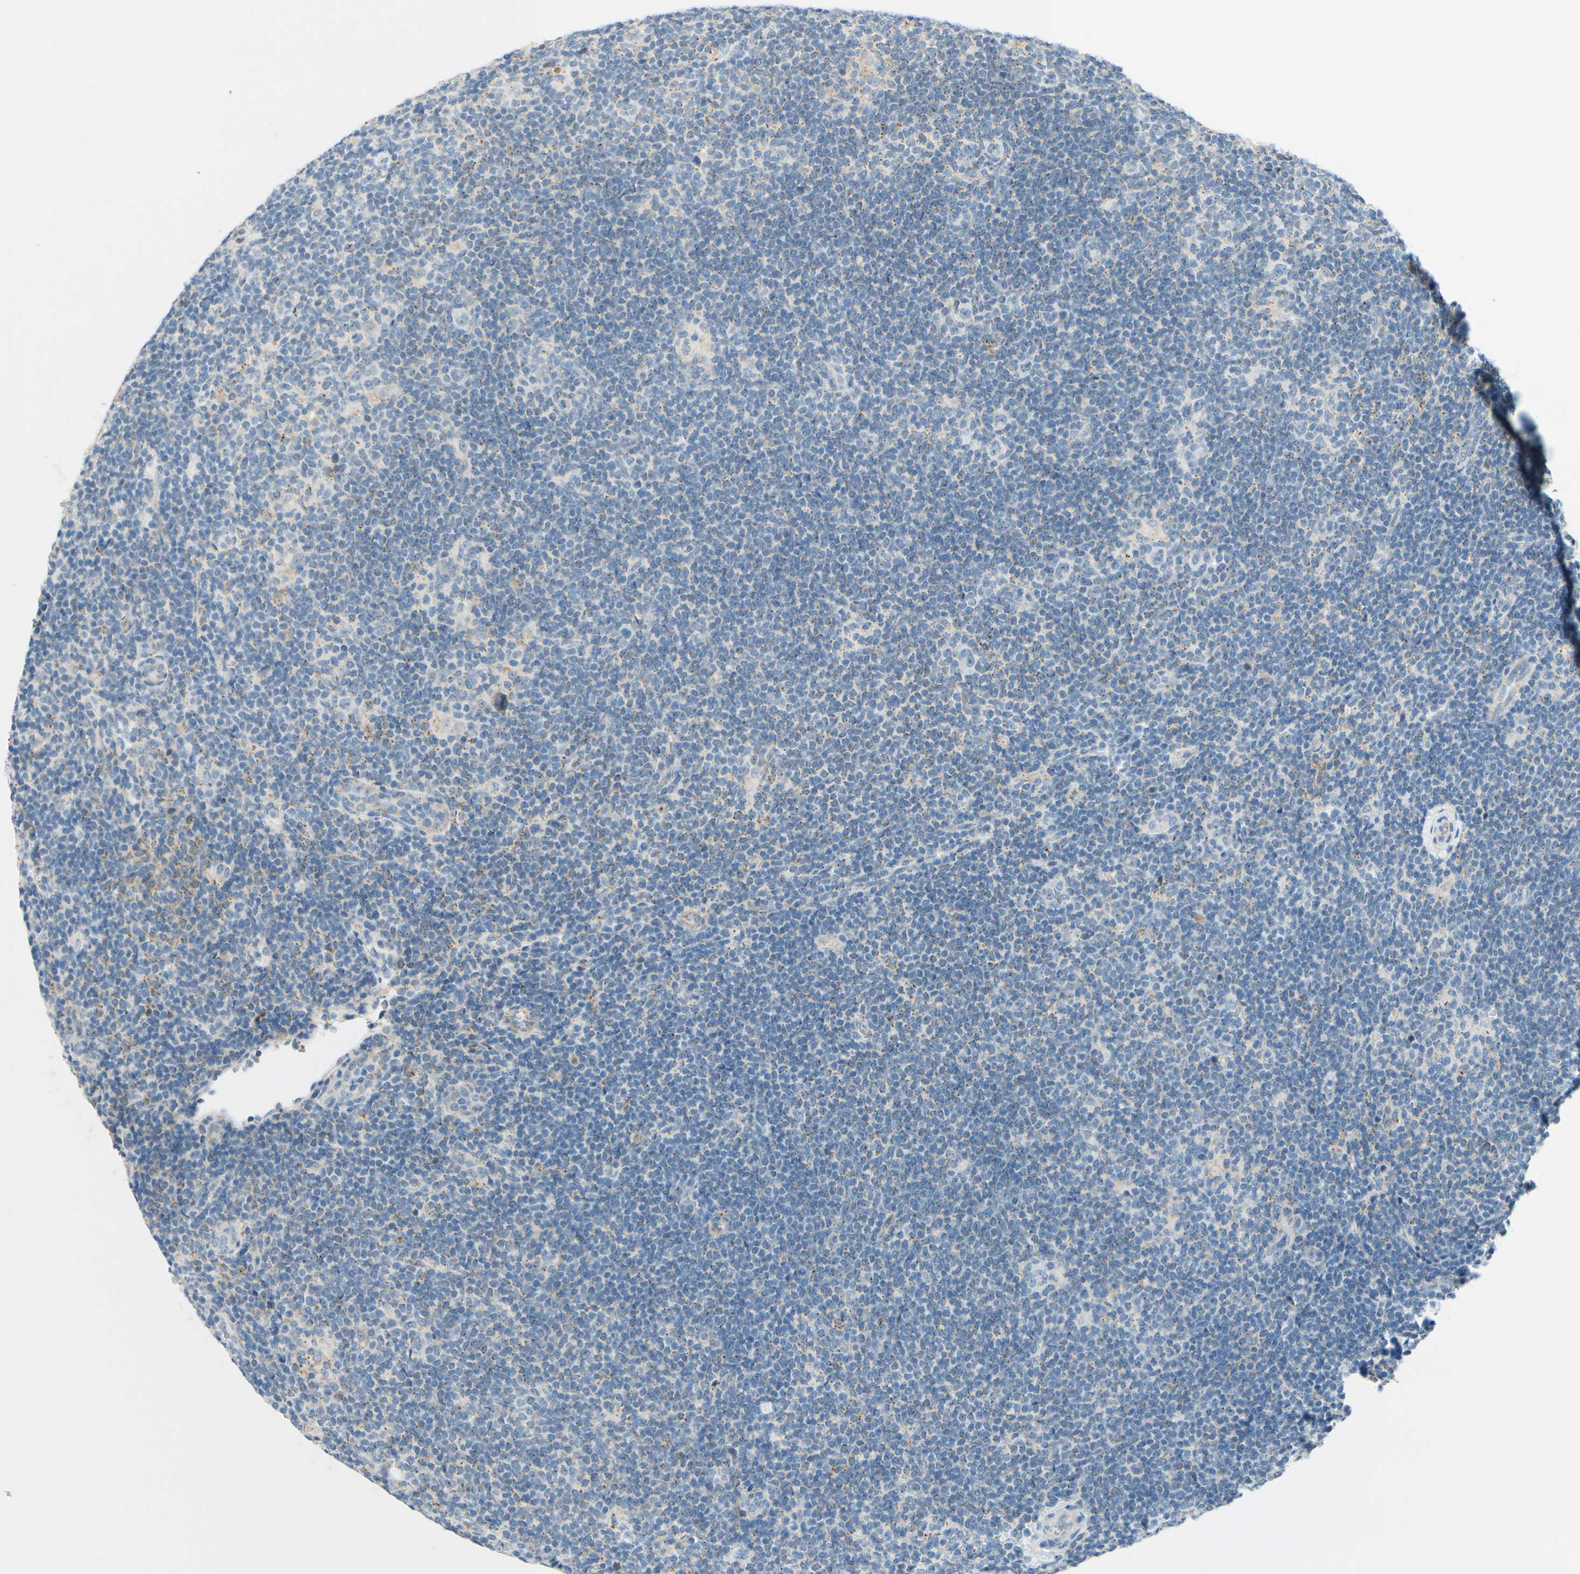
{"staining": {"intensity": "negative", "quantity": "none", "location": "none"}, "tissue": "lymphoma", "cell_type": "Tumor cells", "image_type": "cancer", "snomed": [{"axis": "morphology", "description": "Hodgkin's disease, NOS"}, {"axis": "topography", "description": "Lymph node"}], "caption": "The micrograph exhibits no staining of tumor cells in lymphoma. (DAB immunohistochemistry (IHC) visualized using brightfield microscopy, high magnification).", "gene": "GALNT5", "patient": {"sex": "female", "age": 57}}